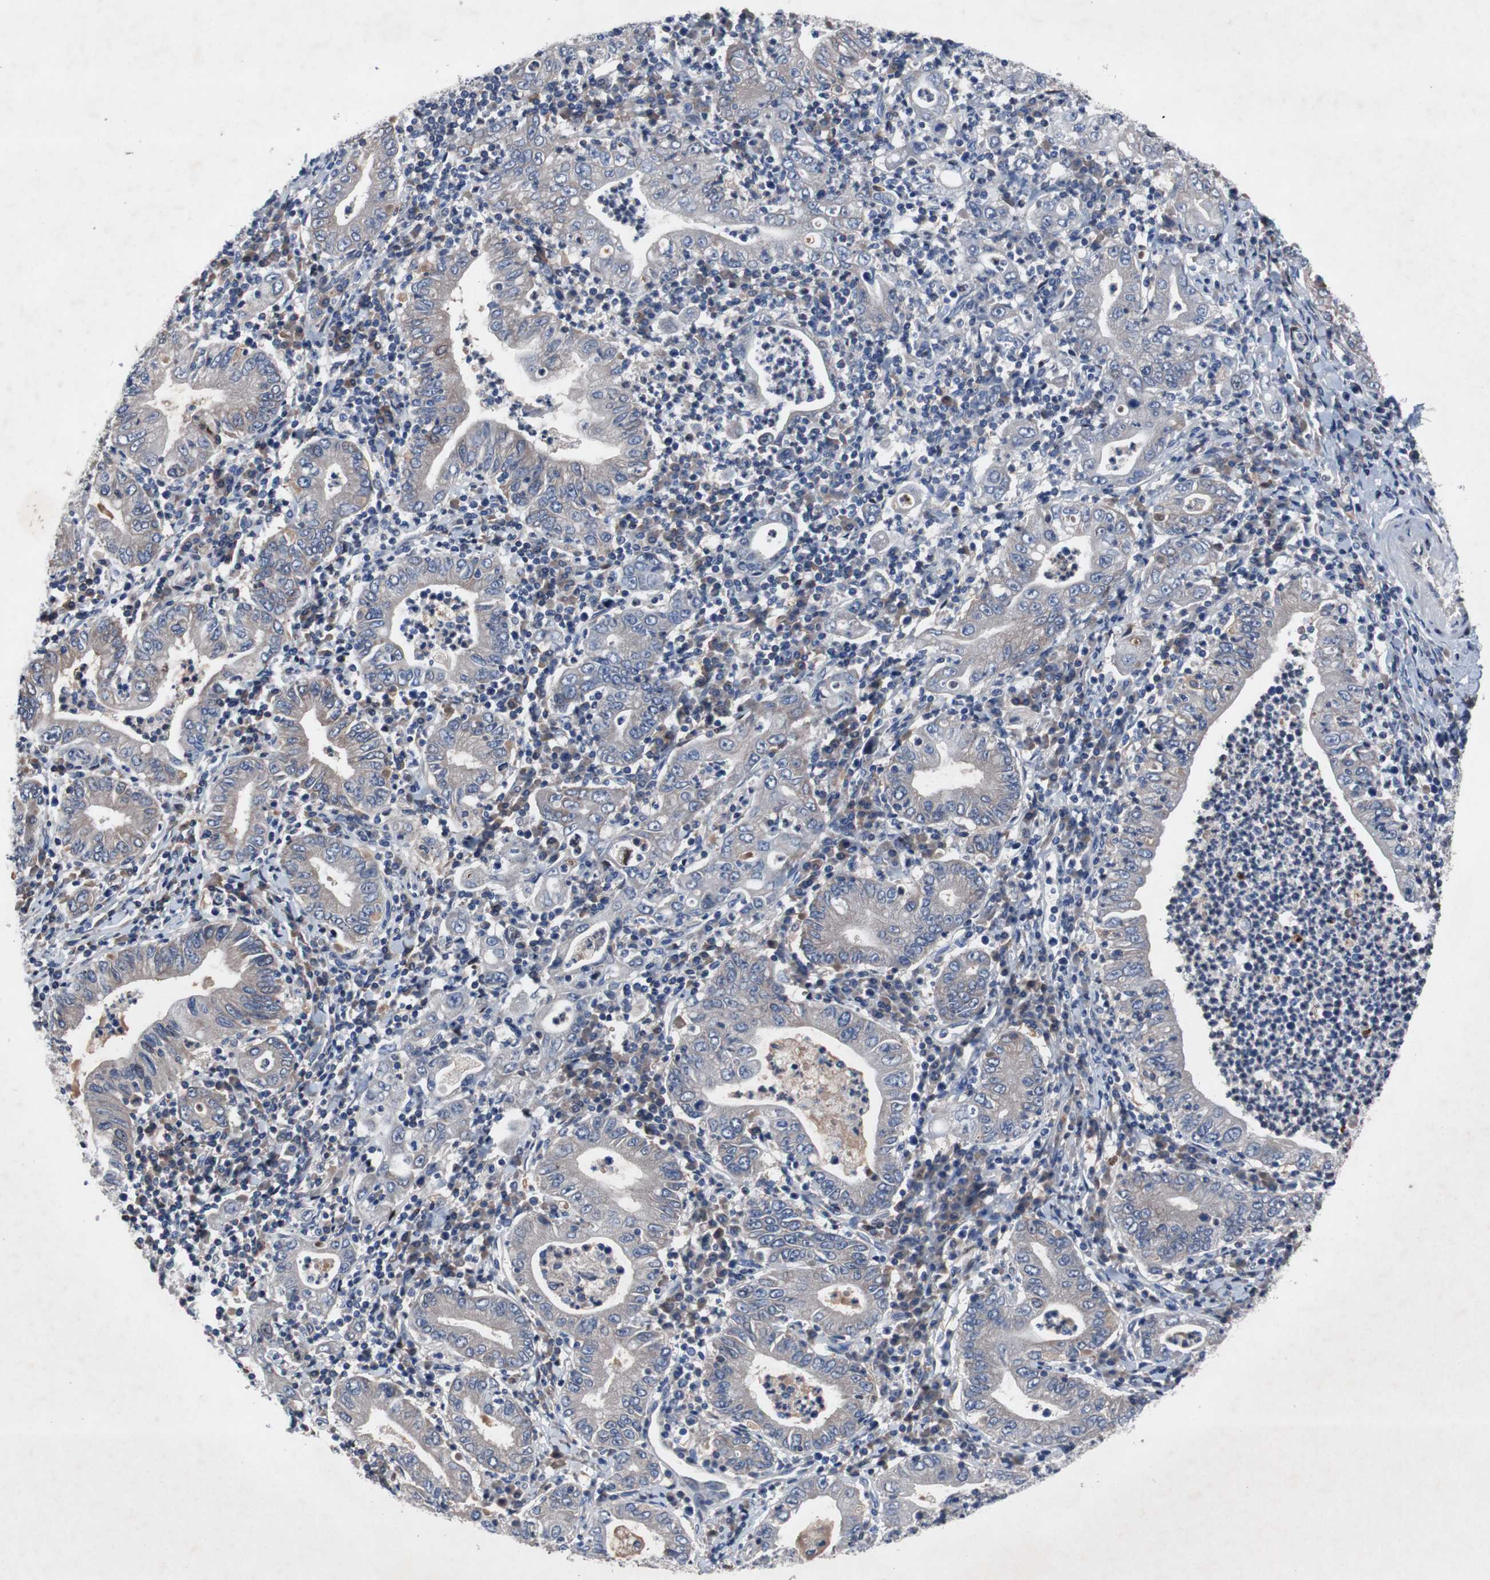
{"staining": {"intensity": "weak", "quantity": "<25%", "location": "cytoplasmic/membranous"}, "tissue": "stomach cancer", "cell_type": "Tumor cells", "image_type": "cancer", "snomed": [{"axis": "morphology", "description": "Normal tissue, NOS"}, {"axis": "morphology", "description": "Adenocarcinoma, NOS"}, {"axis": "topography", "description": "Esophagus"}, {"axis": "topography", "description": "Stomach, upper"}, {"axis": "topography", "description": "Peripheral nerve tissue"}], "caption": "The histopathology image demonstrates no significant staining in tumor cells of stomach cancer.", "gene": "MUTYH", "patient": {"sex": "male", "age": 62}}